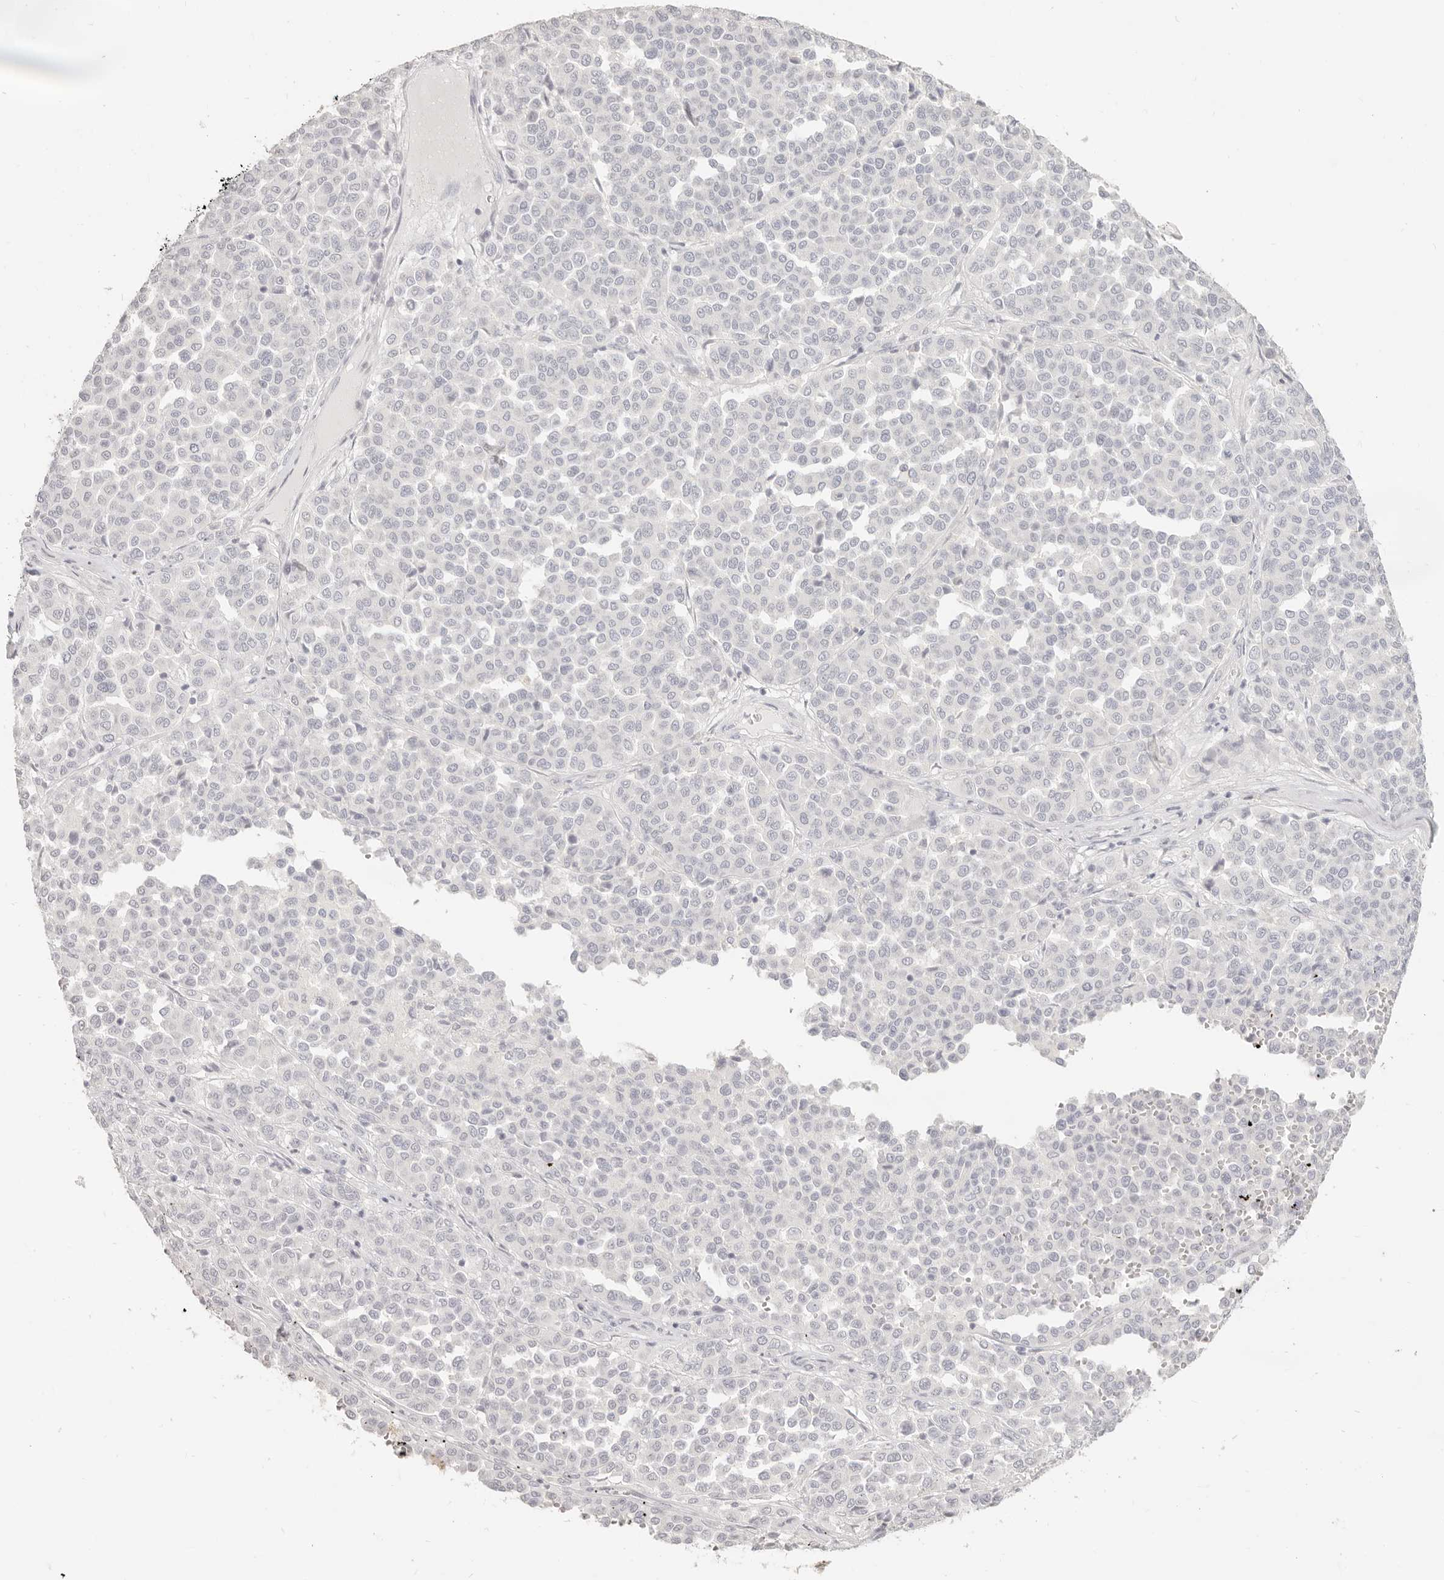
{"staining": {"intensity": "negative", "quantity": "none", "location": "none"}, "tissue": "melanoma", "cell_type": "Tumor cells", "image_type": "cancer", "snomed": [{"axis": "morphology", "description": "Malignant melanoma, Metastatic site"}, {"axis": "topography", "description": "Pancreas"}], "caption": "An immunohistochemistry (IHC) image of melanoma is shown. There is no staining in tumor cells of melanoma.", "gene": "EPCAM", "patient": {"sex": "female", "age": 30}}